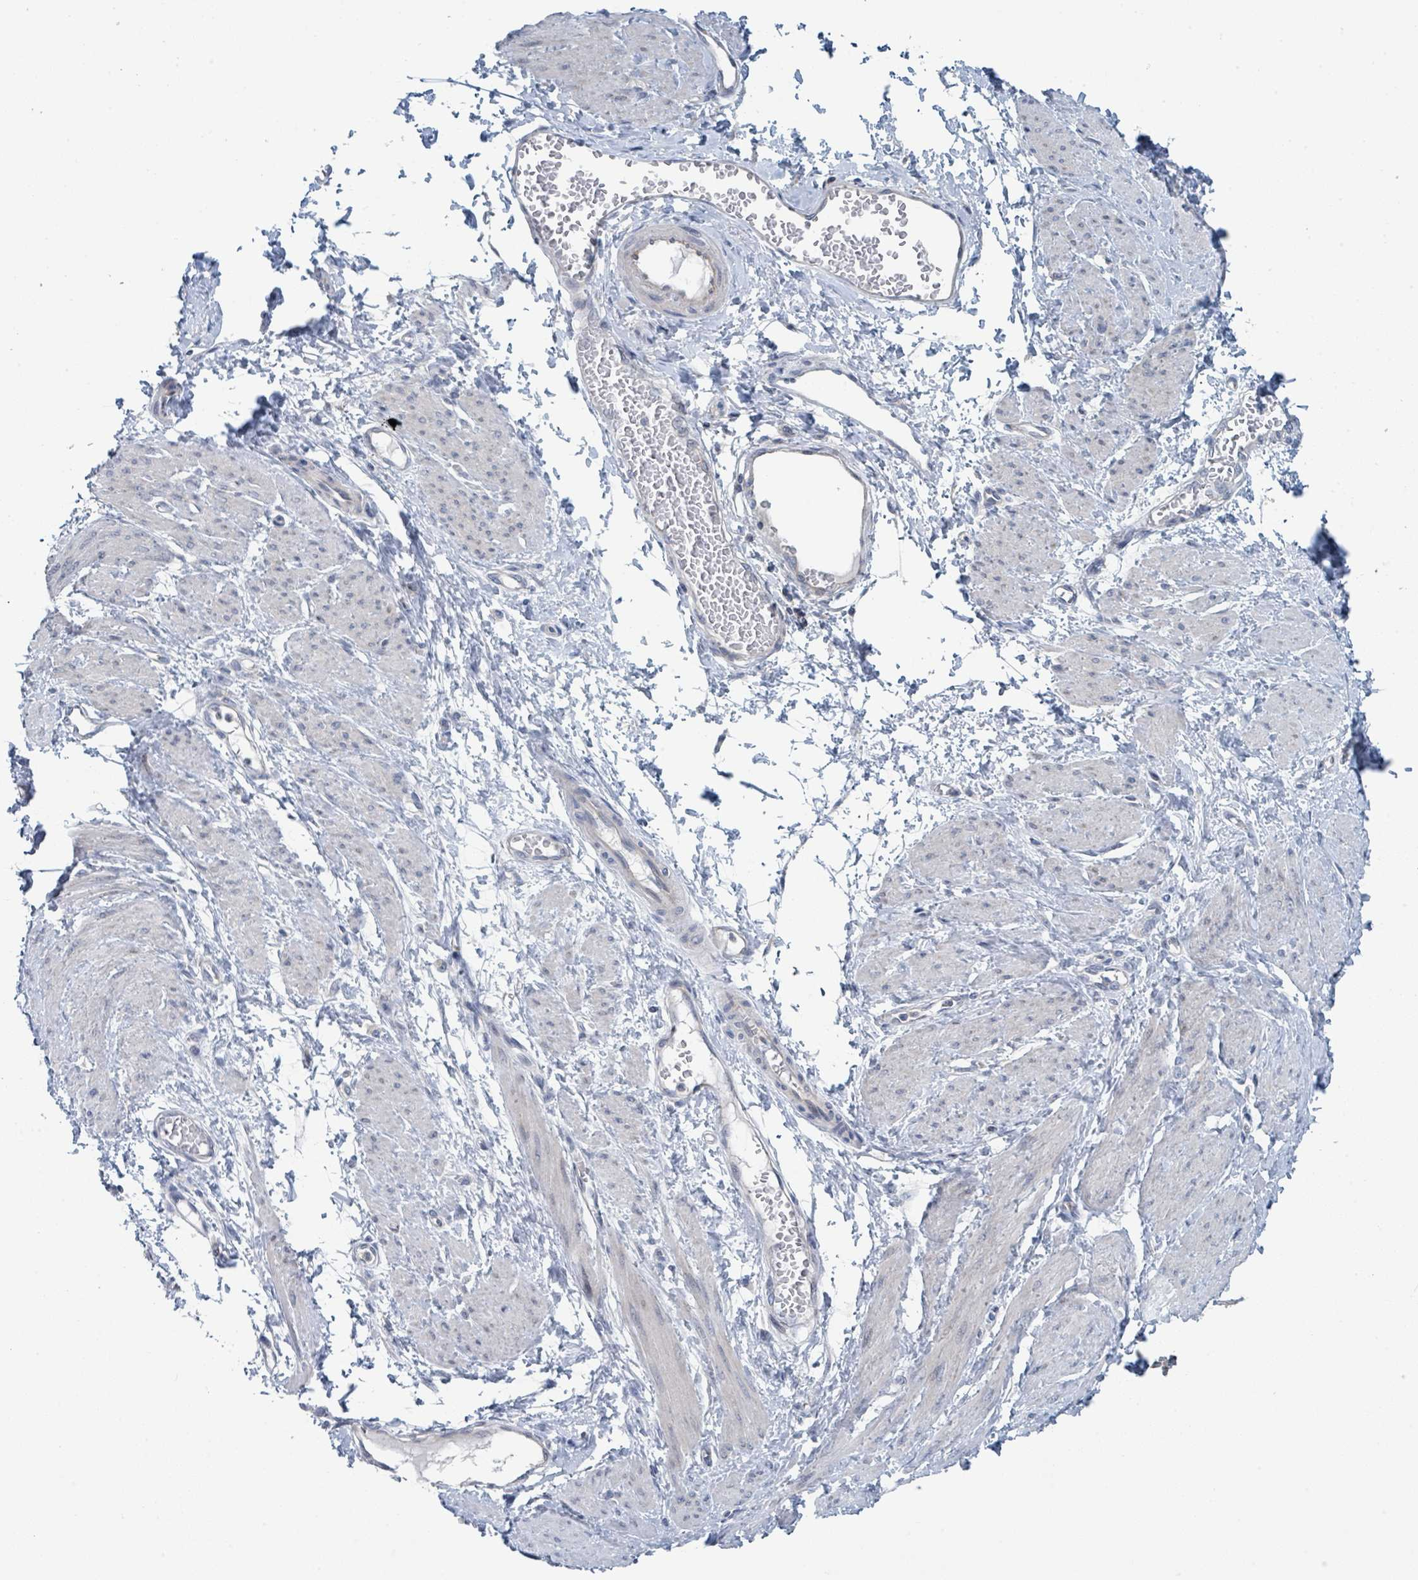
{"staining": {"intensity": "negative", "quantity": "none", "location": "none"}, "tissue": "smooth muscle", "cell_type": "Smooth muscle cells", "image_type": "normal", "snomed": [{"axis": "morphology", "description": "Normal tissue, NOS"}, {"axis": "topography", "description": "Smooth muscle"}, {"axis": "topography", "description": "Uterus"}], "caption": "Unremarkable smooth muscle was stained to show a protein in brown. There is no significant staining in smooth muscle cells. Nuclei are stained in blue.", "gene": "ANKRD55", "patient": {"sex": "female", "age": 39}}